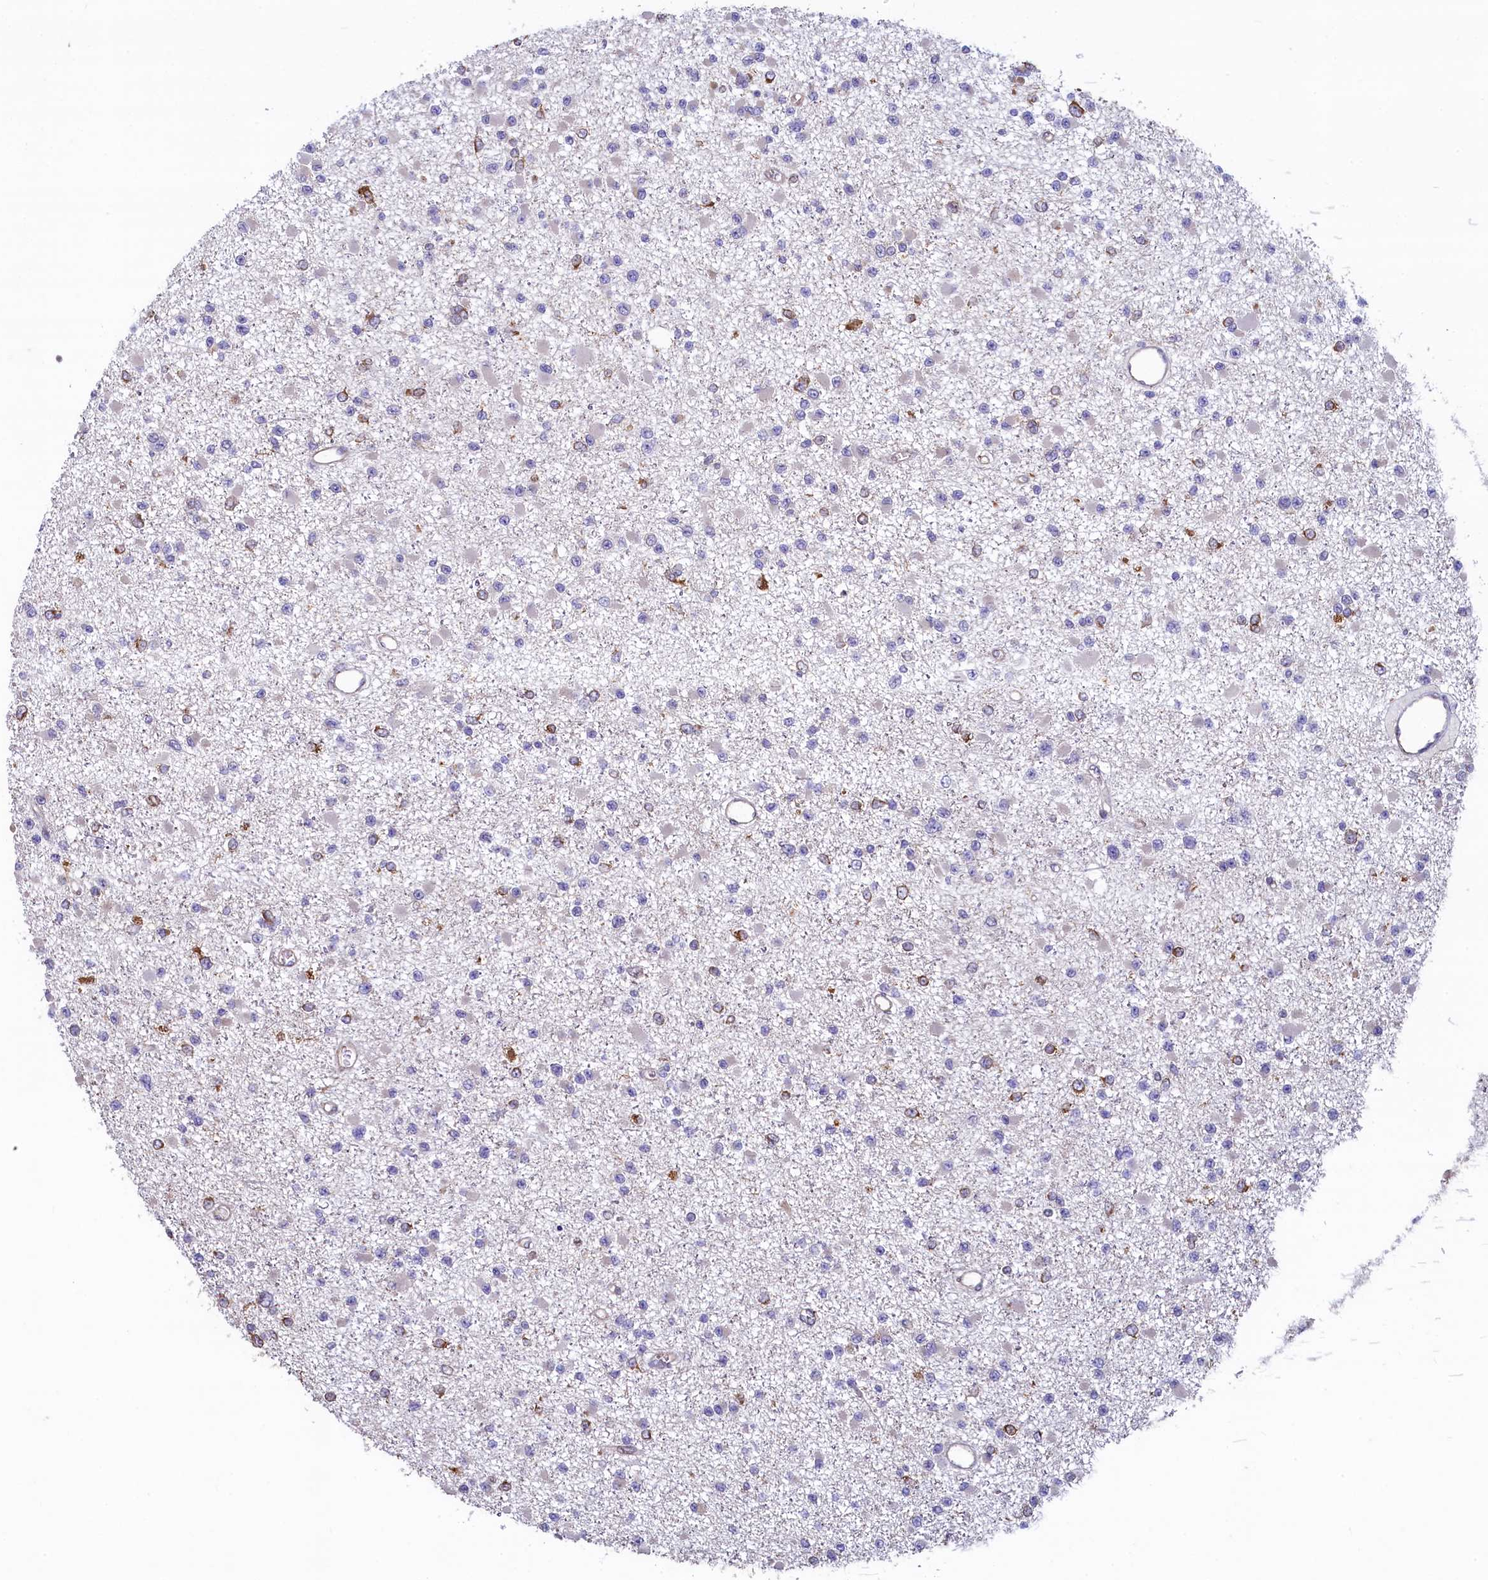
{"staining": {"intensity": "moderate", "quantity": "<25%", "location": "cytoplasmic/membranous"}, "tissue": "glioma", "cell_type": "Tumor cells", "image_type": "cancer", "snomed": [{"axis": "morphology", "description": "Glioma, malignant, Low grade"}, {"axis": "topography", "description": "Brain"}], "caption": "Approximately <25% of tumor cells in human glioma display moderate cytoplasmic/membranous protein staining as visualized by brown immunohistochemical staining.", "gene": "SPATA2L", "patient": {"sex": "female", "age": 22}}